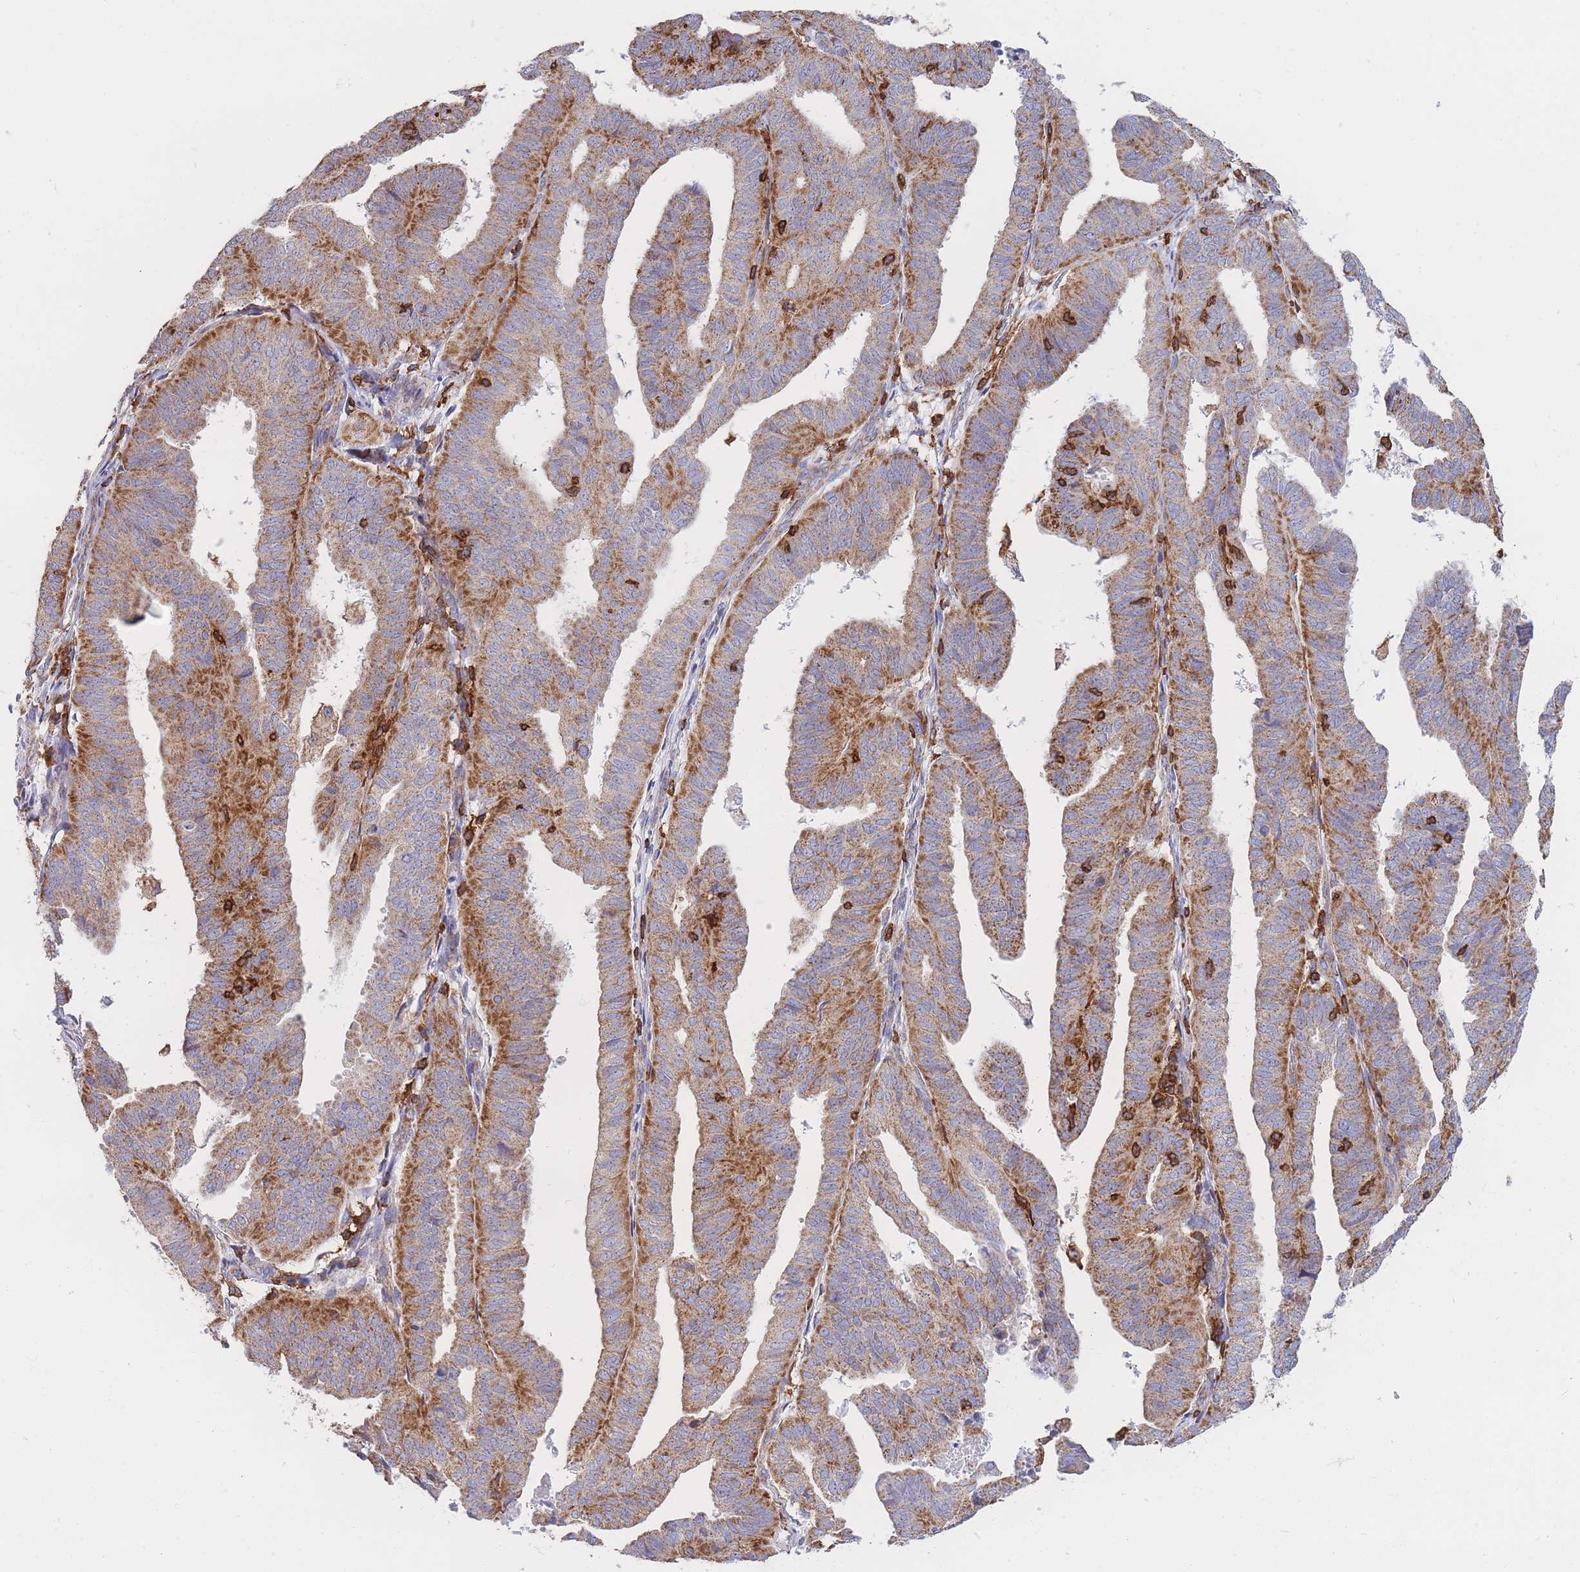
{"staining": {"intensity": "moderate", "quantity": ">75%", "location": "cytoplasmic/membranous"}, "tissue": "endometrial cancer", "cell_type": "Tumor cells", "image_type": "cancer", "snomed": [{"axis": "morphology", "description": "Adenocarcinoma, NOS"}, {"axis": "topography", "description": "Uterus"}], "caption": "Tumor cells demonstrate moderate cytoplasmic/membranous staining in approximately >75% of cells in endometrial cancer.", "gene": "MRPL54", "patient": {"sex": "female", "age": 77}}